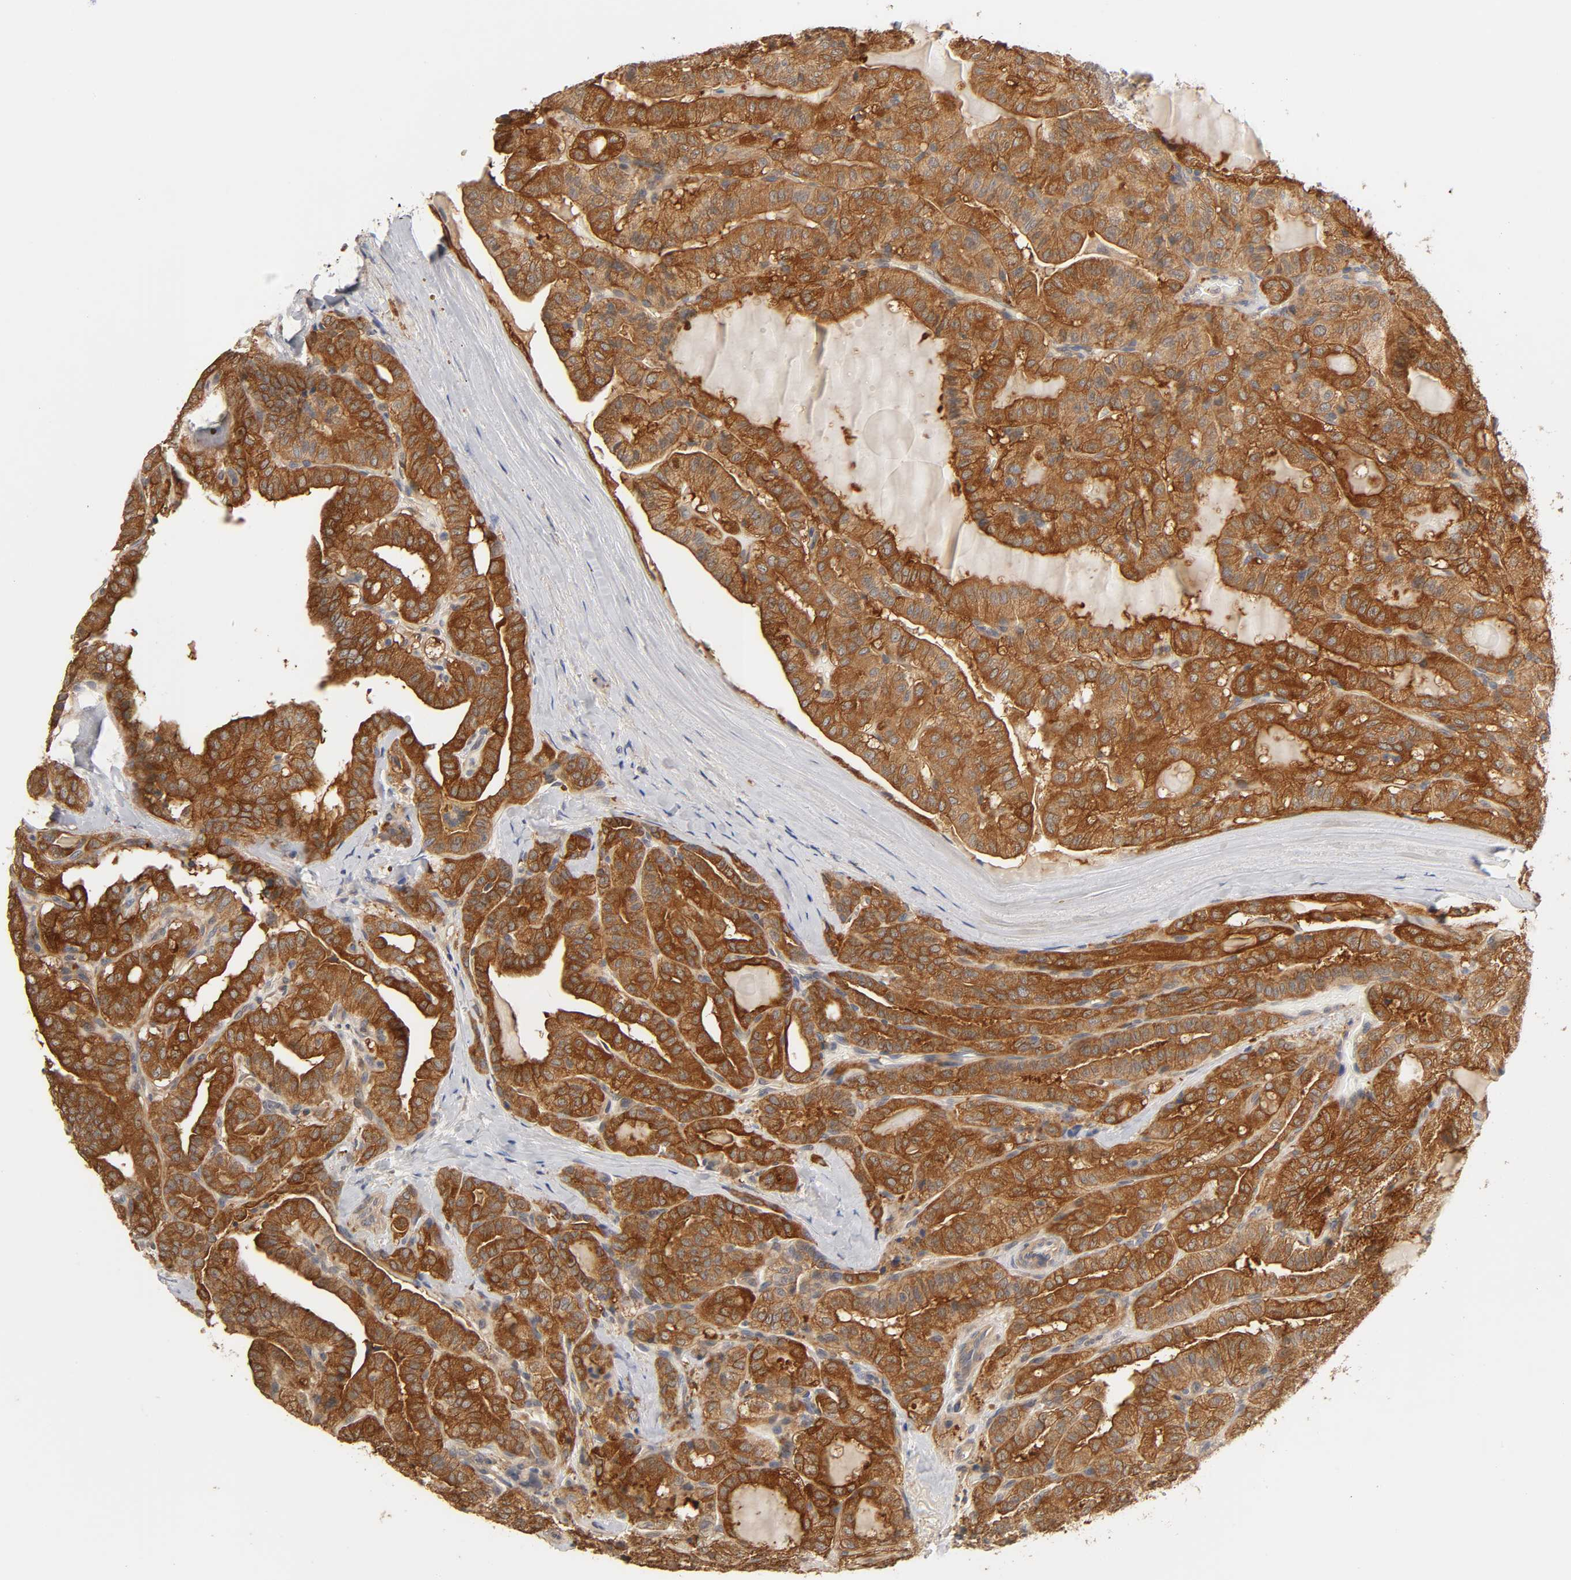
{"staining": {"intensity": "strong", "quantity": ">75%", "location": "cytoplasmic/membranous"}, "tissue": "thyroid cancer", "cell_type": "Tumor cells", "image_type": "cancer", "snomed": [{"axis": "morphology", "description": "Papillary adenocarcinoma, NOS"}, {"axis": "topography", "description": "Thyroid gland"}], "caption": "Approximately >75% of tumor cells in thyroid cancer (papillary adenocarcinoma) reveal strong cytoplasmic/membranous protein positivity as visualized by brown immunohistochemical staining.", "gene": "PDE5A", "patient": {"sex": "male", "age": 77}}